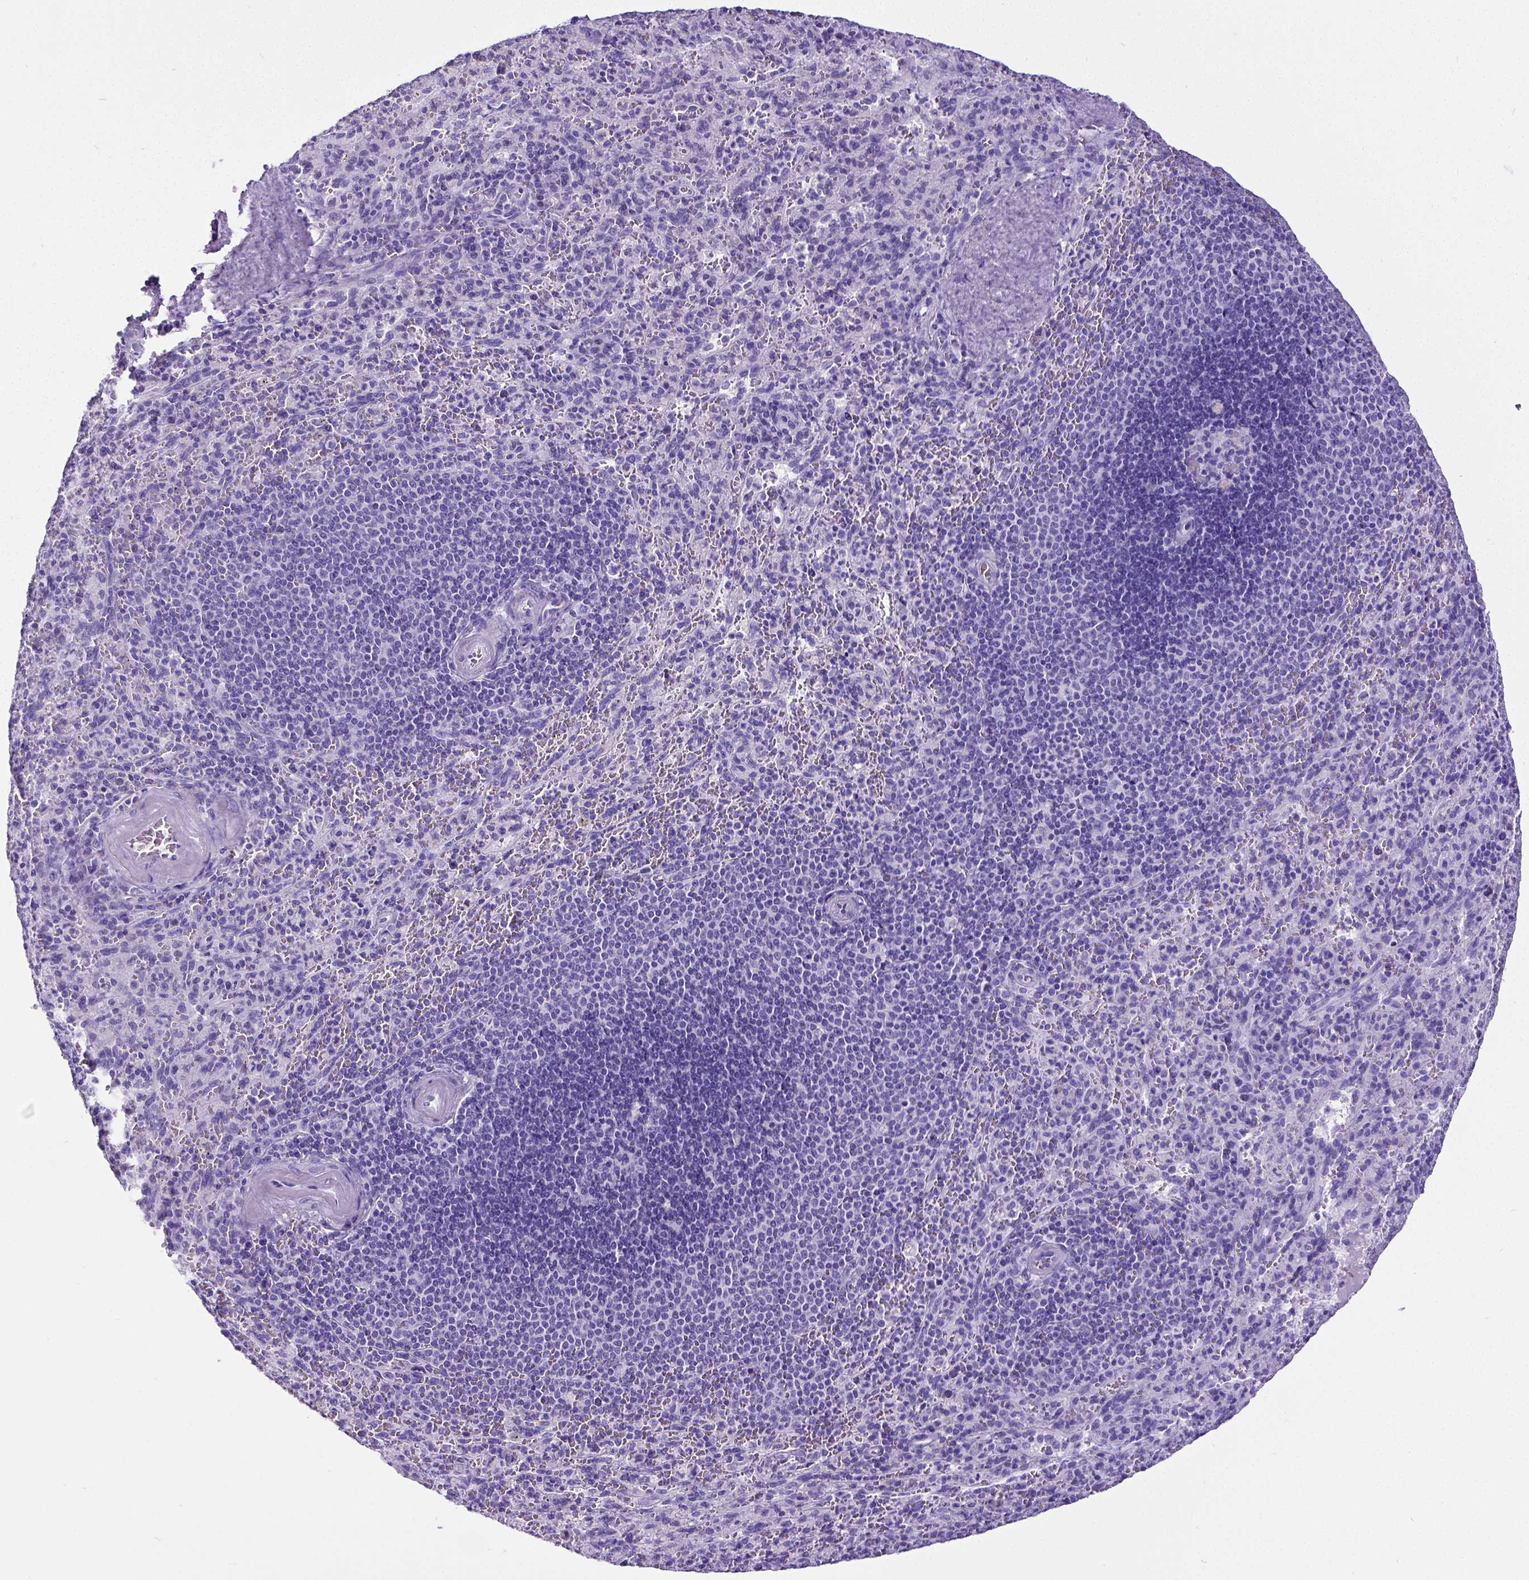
{"staining": {"intensity": "negative", "quantity": "none", "location": "none"}, "tissue": "spleen", "cell_type": "Cells in red pulp", "image_type": "normal", "snomed": [{"axis": "morphology", "description": "Normal tissue, NOS"}, {"axis": "topography", "description": "Spleen"}], "caption": "Cells in red pulp show no significant staining in normal spleen. (Brightfield microscopy of DAB (3,3'-diaminobenzidine) immunohistochemistry (IHC) at high magnification).", "gene": "SATB2", "patient": {"sex": "male", "age": 57}}